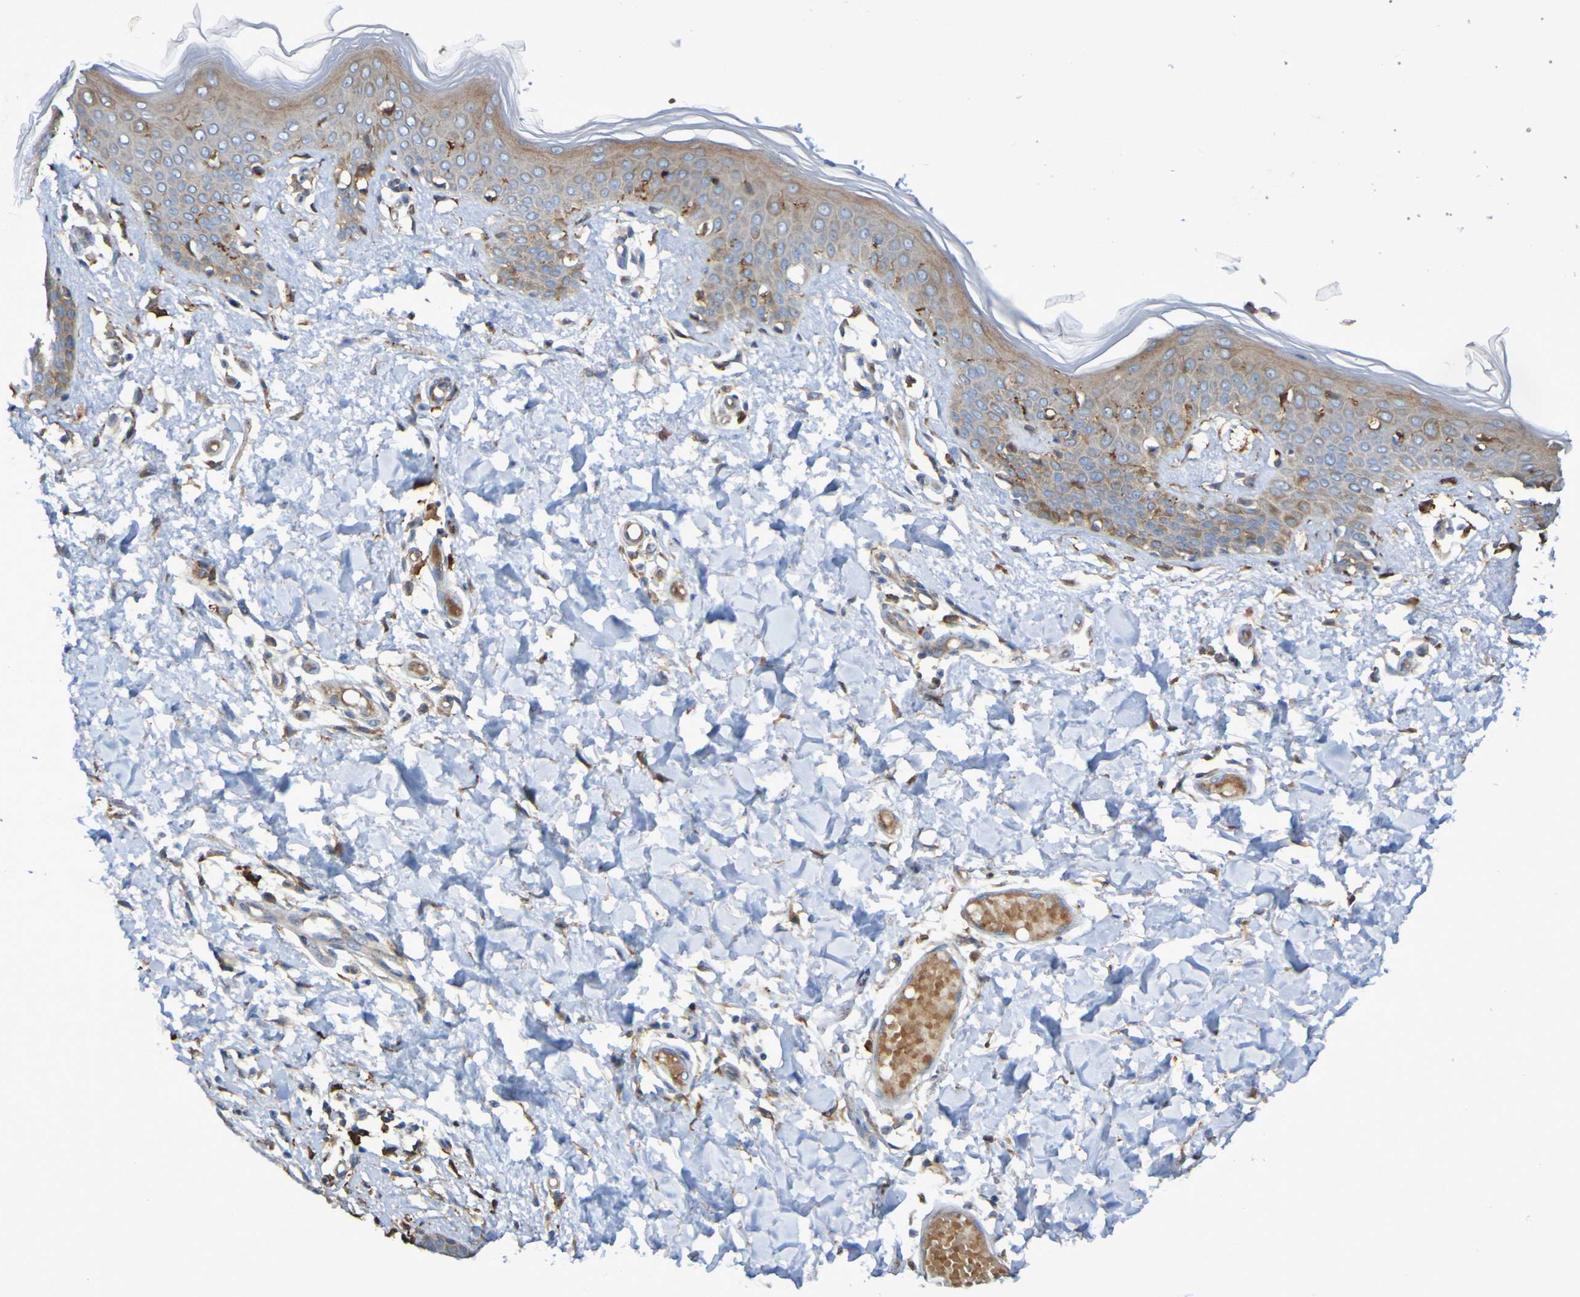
{"staining": {"intensity": "moderate", "quantity": ">75%", "location": "cytoplasmic/membranous"}, "tissue": "skin", "cell_type": "Fibroblasts", "image_type": "normal", "snomed": [{"axis": "morphology", "description": "Normal tissue, NOS"}, {"axis": "topography", "description": "Skin"}], "caption": "Moderate cytoplasmic/membranous expression for a protein is present in about >75% of fibroblasts of normal skin using immunohistochemistry.", "gene": "SCRG1", "patient": {"sex": "male", "age": 53}}